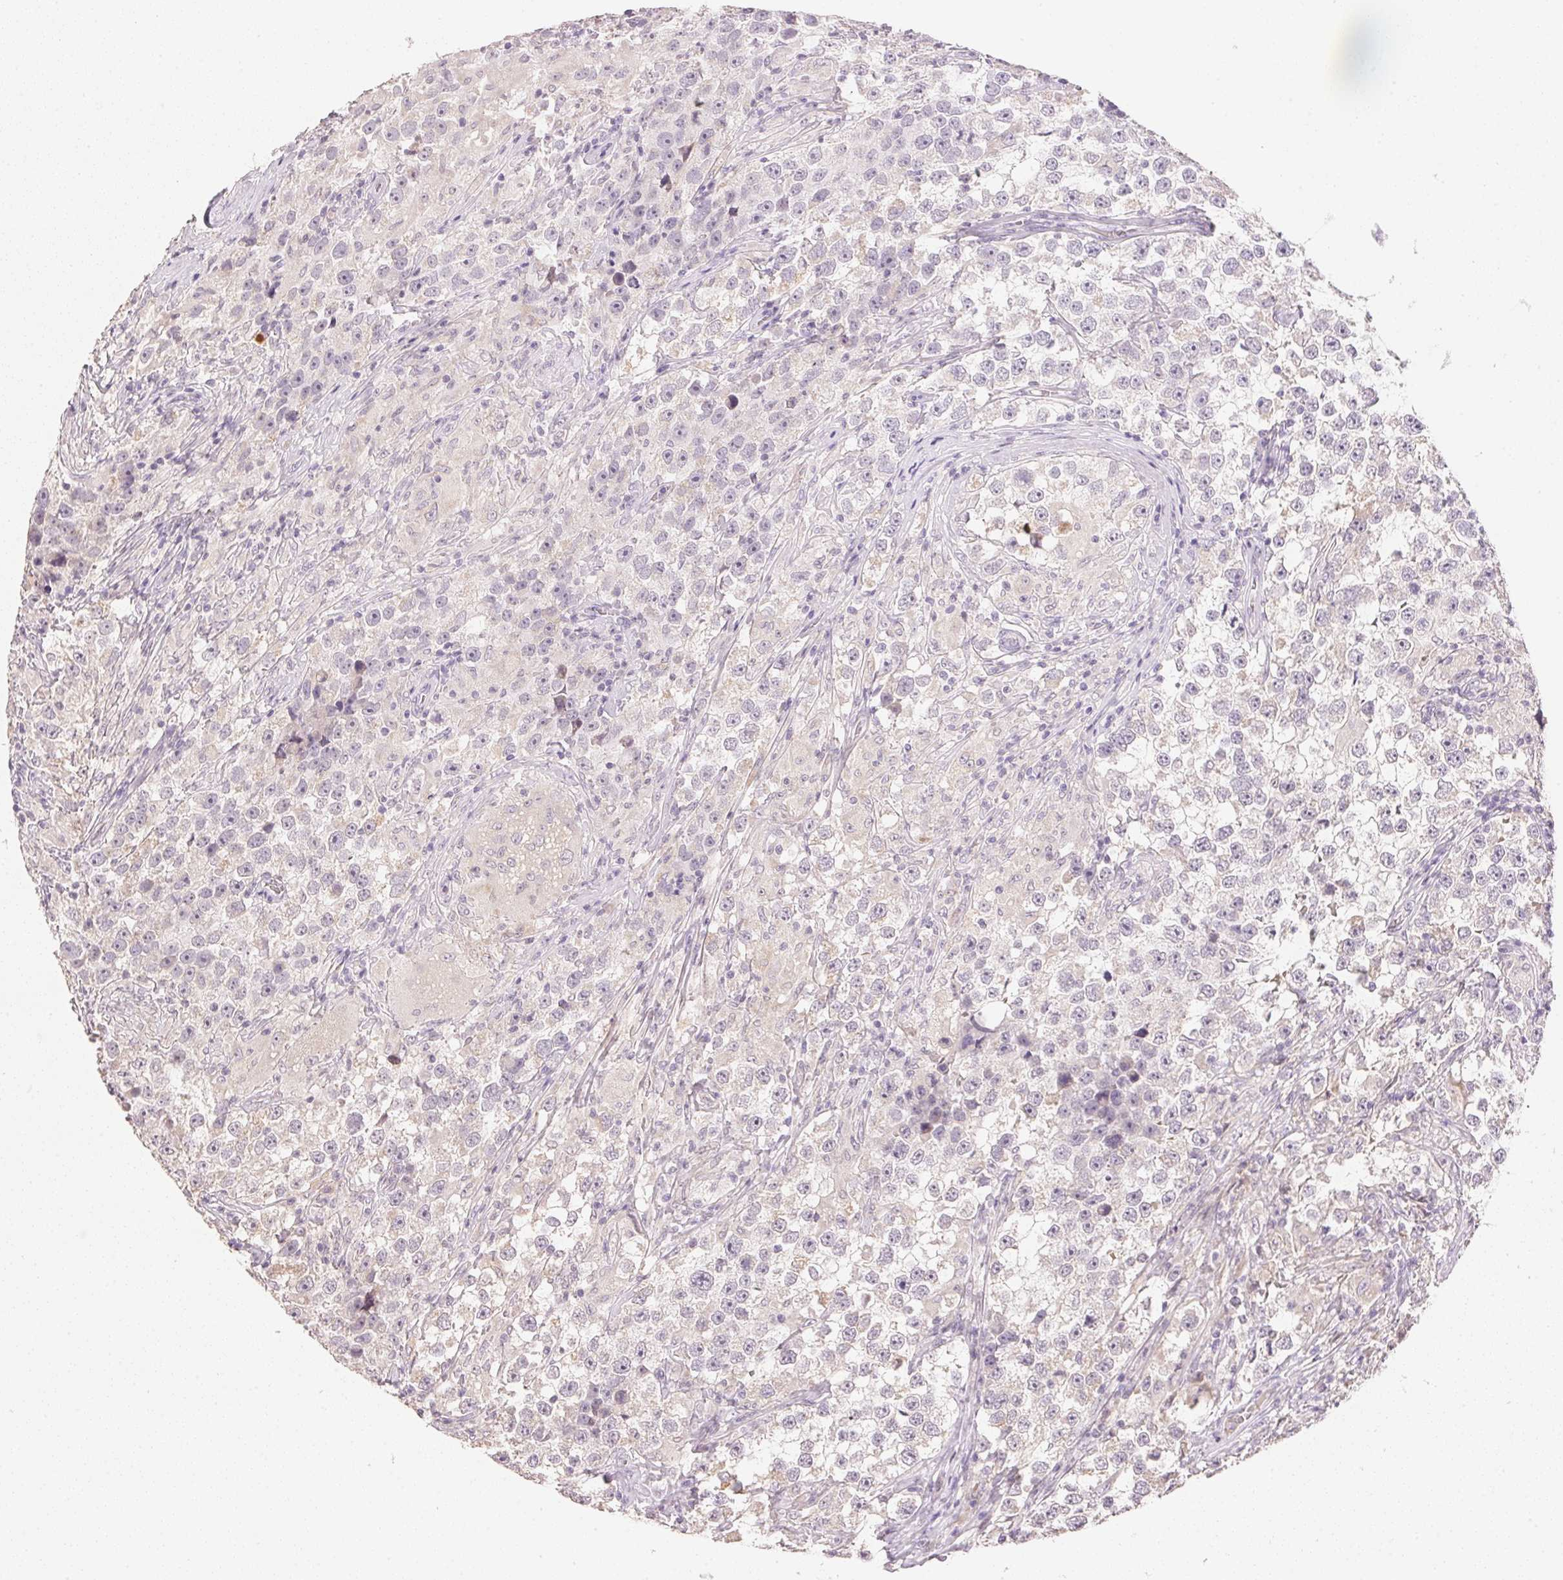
{"staining": {"intensity": "negative", "quantity": "none", "location": "none"}, "tissue": "testis cancer", "cell_type": "Tumor cells", "image_type": "cancer", "snomed": [{"axis": "morphology", "description": "Seminoma, NOS"}, {"axis": "topography", "description": "Testis"}], "caption": "This is an immunohistochemistry (IHC) photomicrograph of seminoma (testis). There is no staining in tumor cells.", "gene": "DHCR24", "patient": {"sex": "male", "age": 46}}